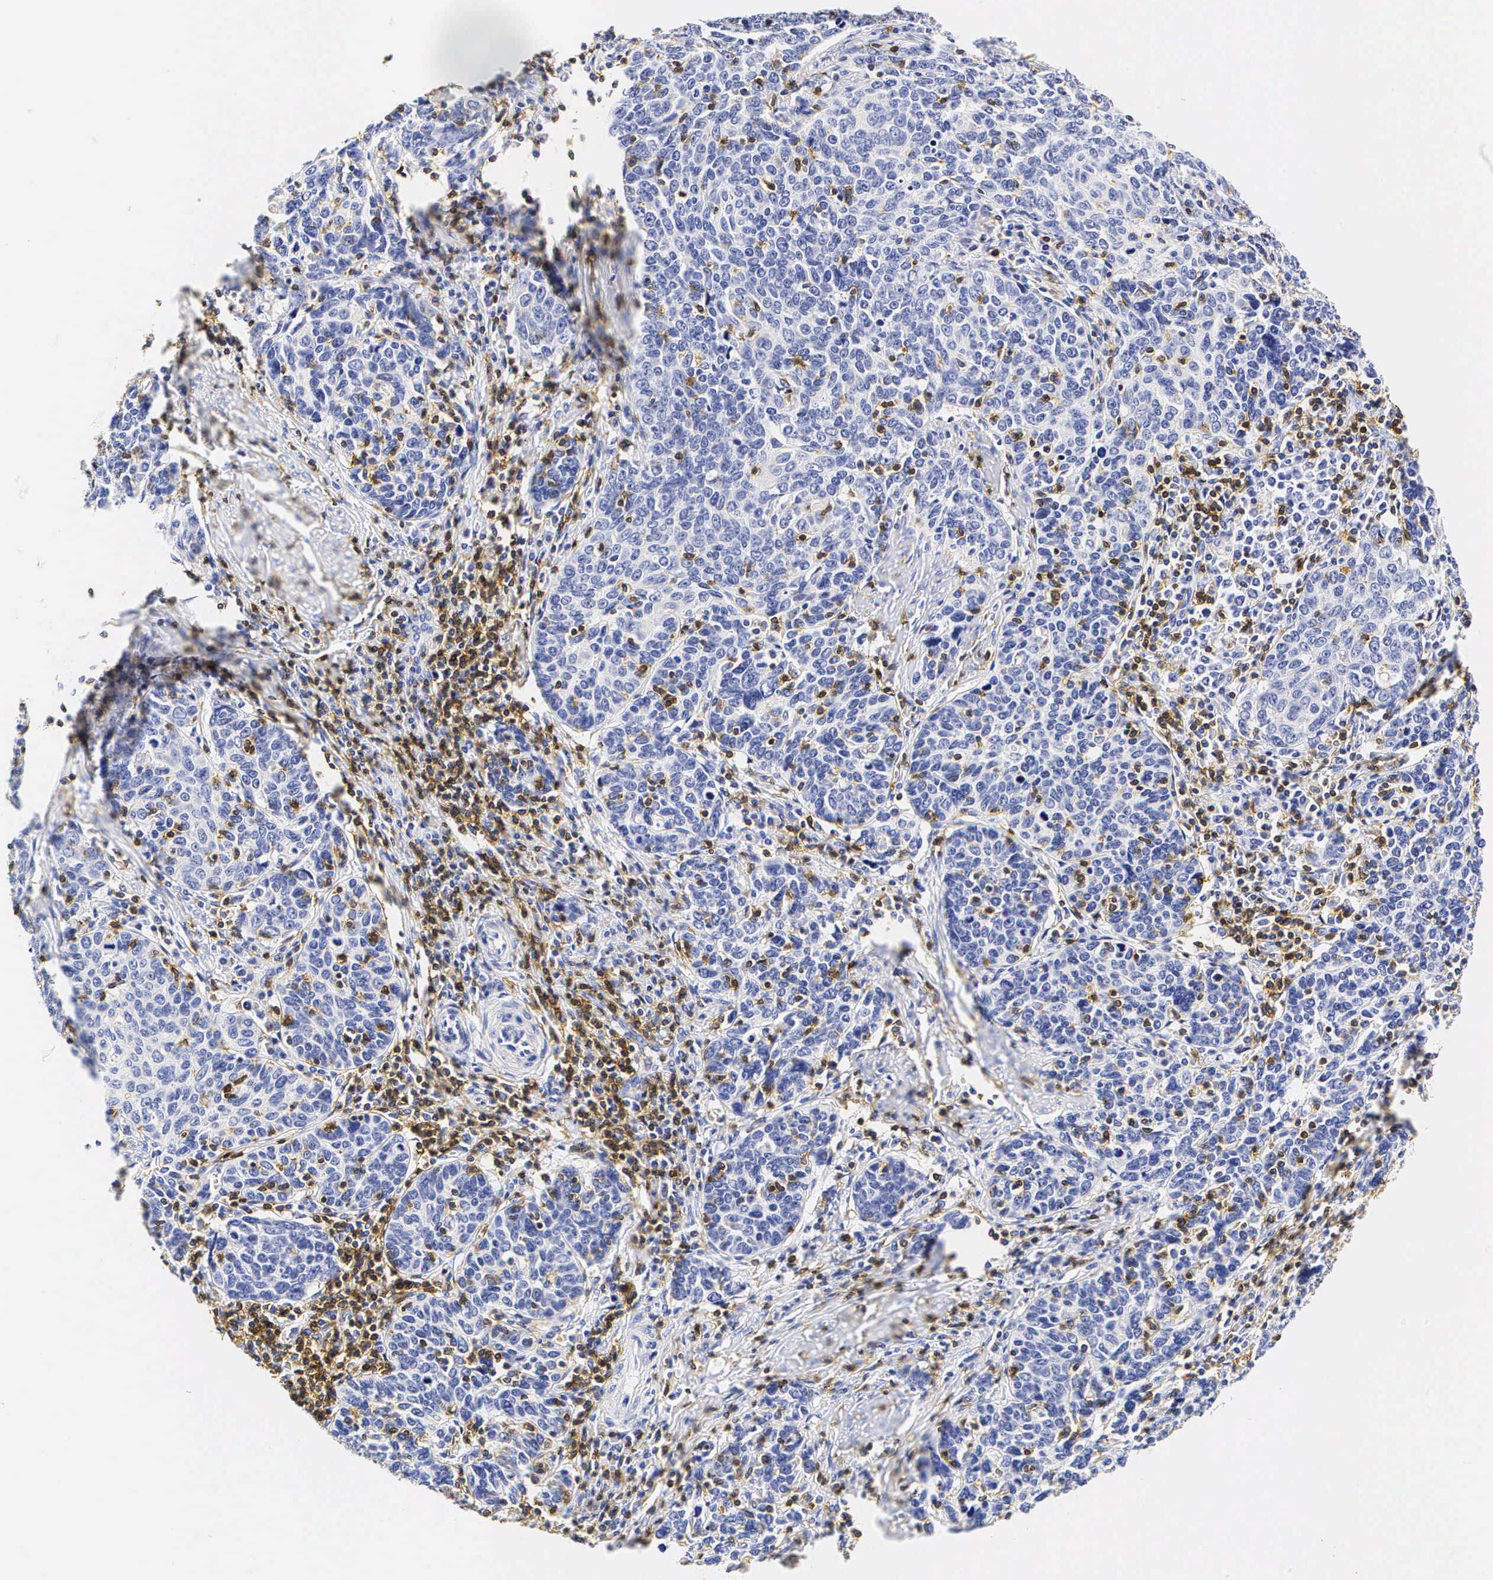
{"staining": {"intensity": "negative", "quantity": "none", "location": "none"}, "tissue": "cervical cancer", "cell_type": "Tumor cells", "image_type": "cancer", "snomed": [{"axis": "morphology", "description": "Squamous cell carcinoma, NOS"}, {"axis": "topography", "description": "Cervix"}], "caption": "Cervical cancer (squamous cell carcinoma) was stained to show a protein in brown. There is no significant expression in tumor cells.", "gene": "CD3E", "patient": {"sex": "female", "age": 41}}